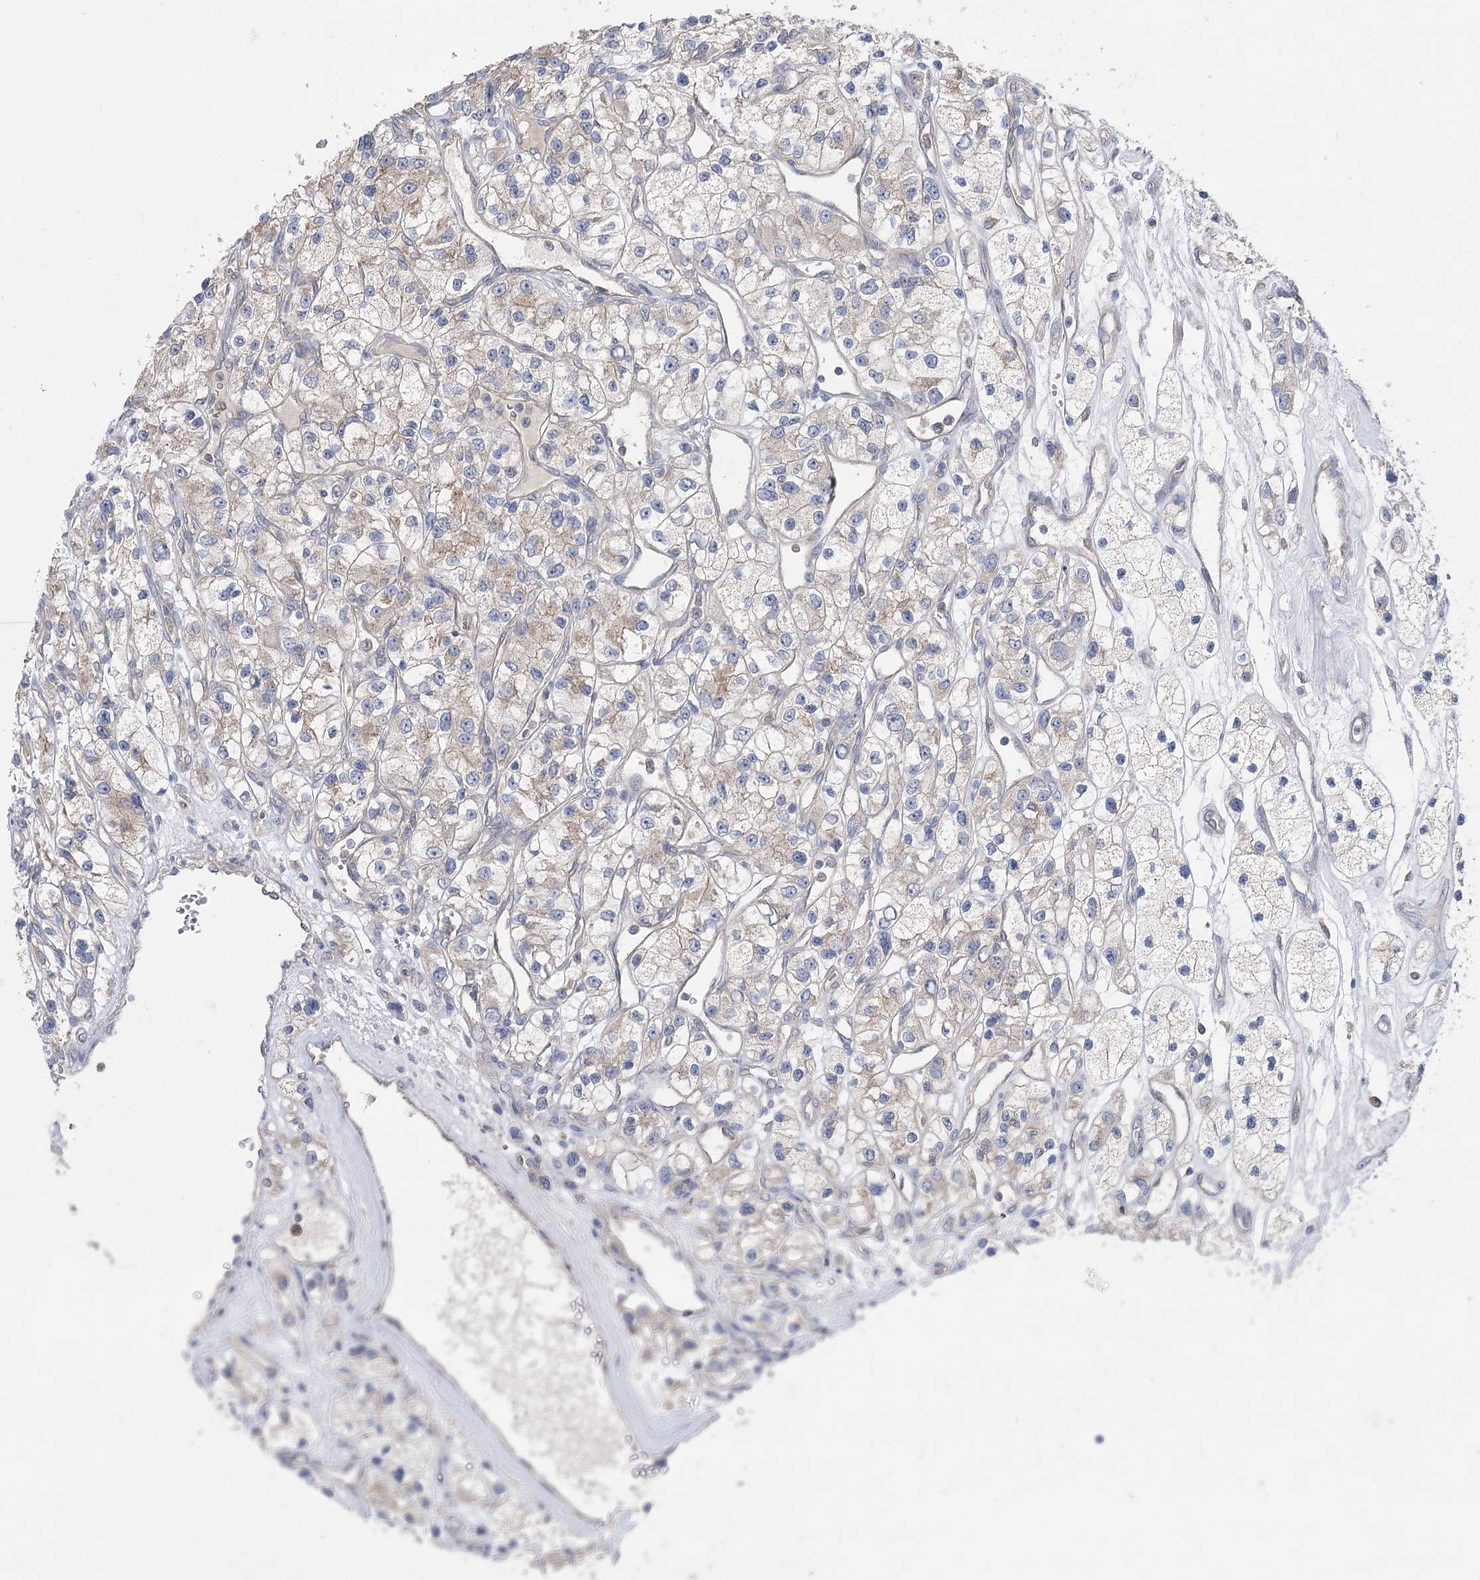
{"staining": {"intensity": "weak", "quantity": "<25%", "location": "cytoplasmic/membranous"}, "tissue": "renal cancer", "cell_type": "Tumor cells", "image_type": "cancer", "snomed": [{"axis": "morphology", "description": "Adenocarcinoma, NOS"}, {"axis": "topography", "description": "Kidney"}], "caption": "IHC micrograph of renal cancer stained for a protein (brown), which exhibits no positivity in tumor cells.", "gene": "AURKC", "patient": {"sex": "female", "age": 57}}